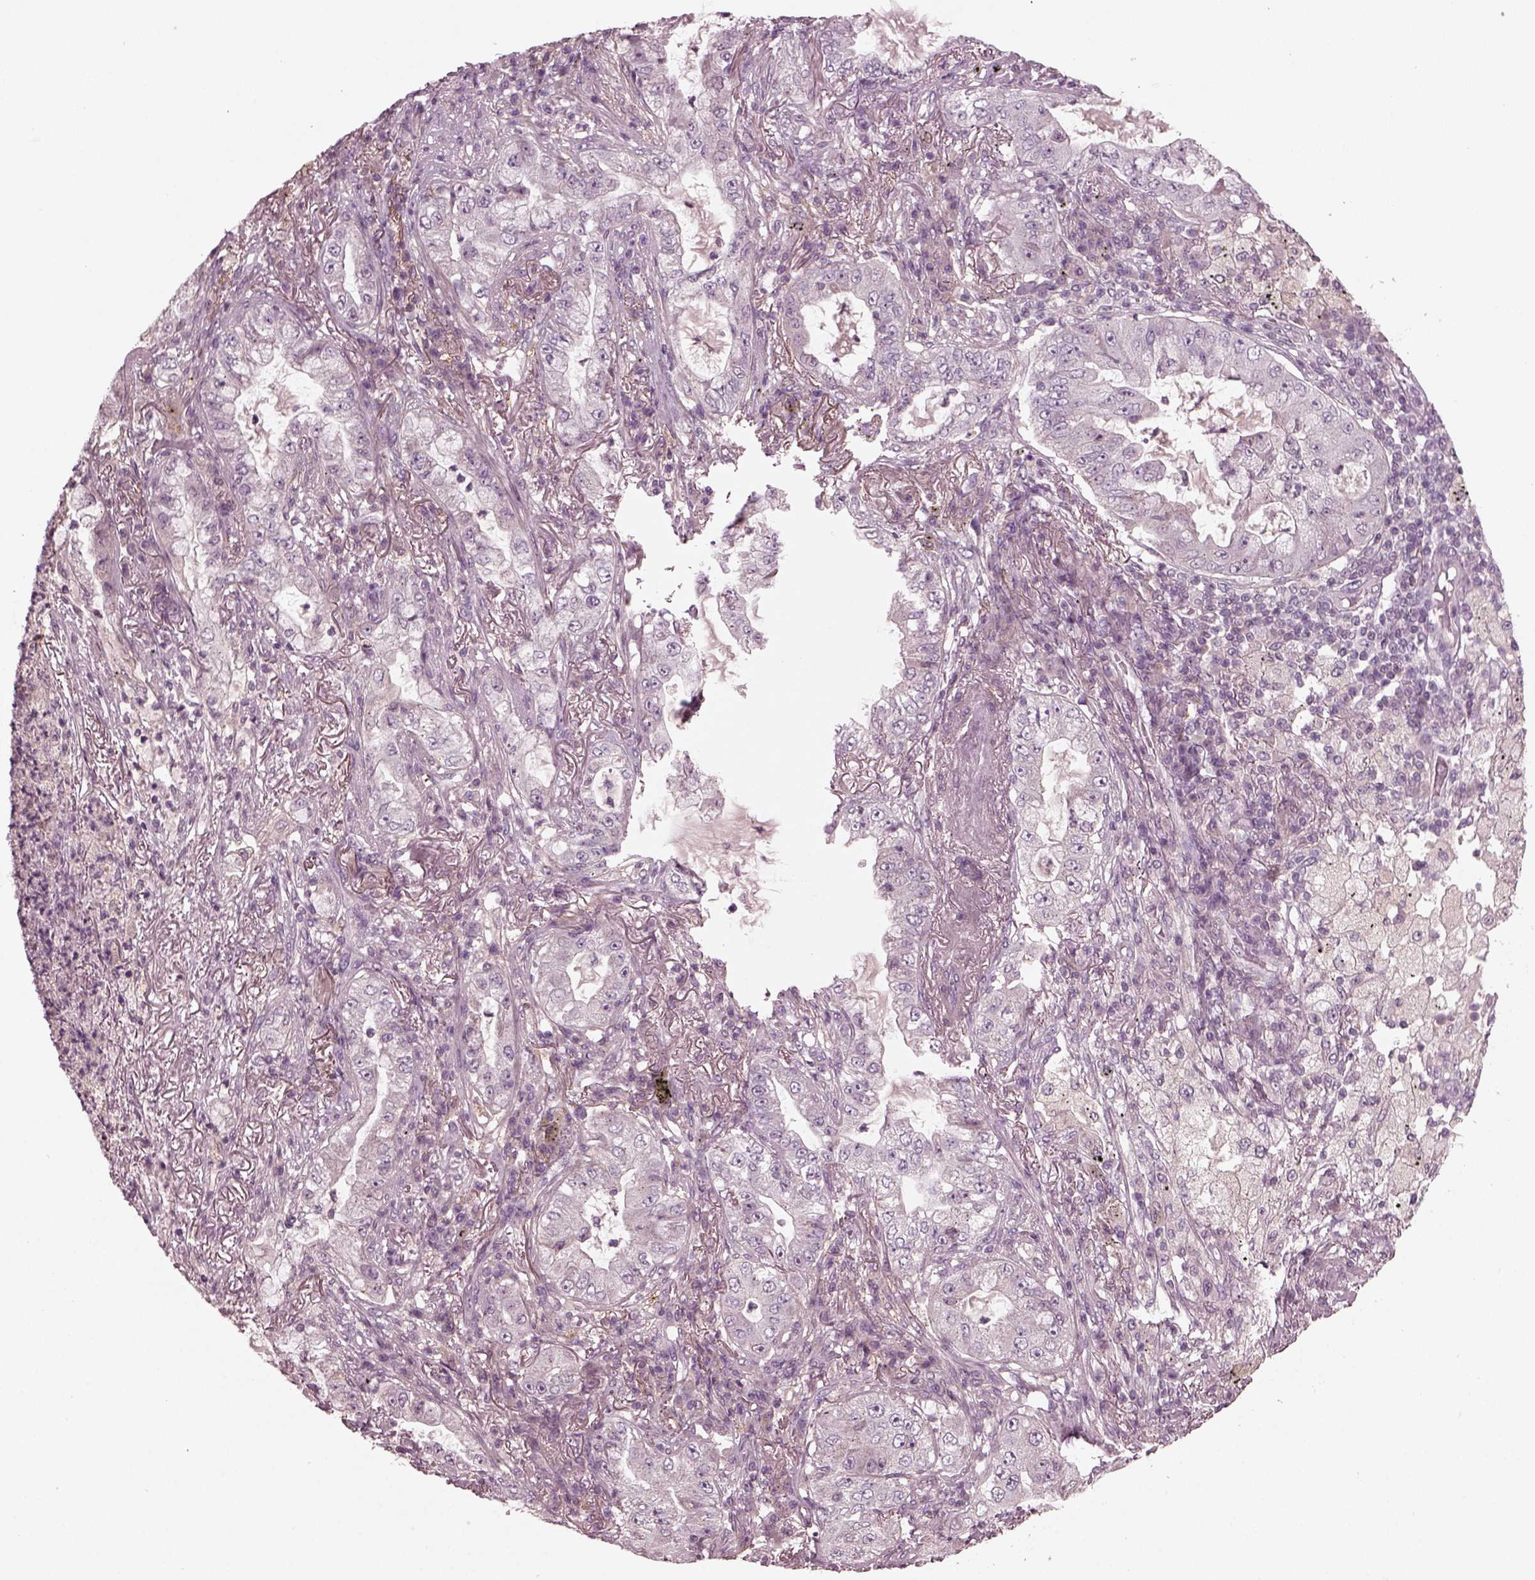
{"staining": {"intensity": "negative", "quantity": "none", "location": "none"}, "tissue": "lung cancer", "cell_type": "Tumor cells", "image_type": "cancer", "snomed": [{"axis": "morphology", "description": "Adenocarcinoma, NOS"}, {"axis": "topography", "description": "Lung"}], "caption": "Tumor cells are negative for brown protein staining in lung cancer.", "gene": "PORCN", "patient": {"sex": "female", "age": 73}}